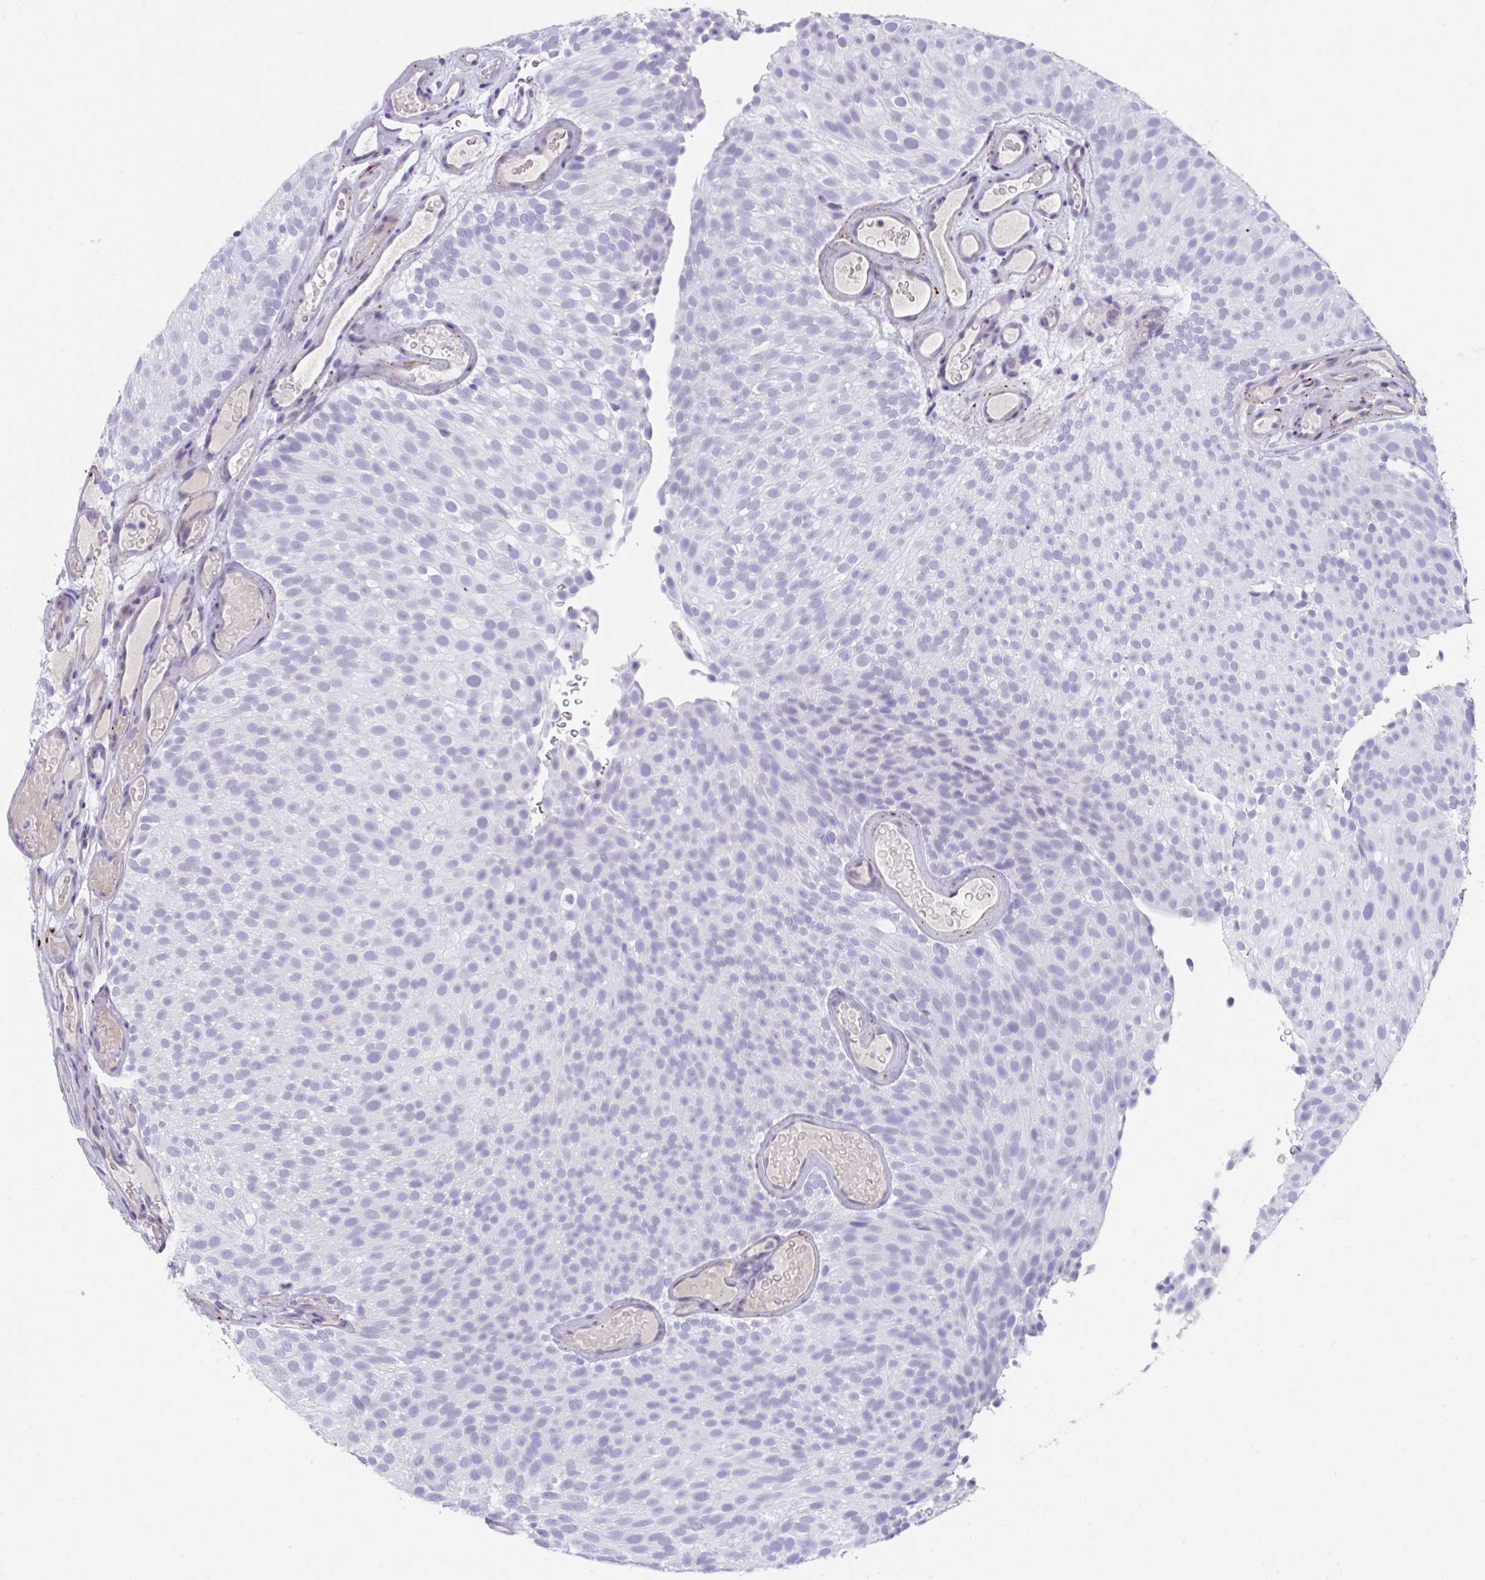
{"staining": {"intensity": "negative", "quantity": "none", "location": "none"}, "tissue": "urothelial cancer", "cell_type": "Tumor cells", "image_type": "cancer", "snomed": [{"axis": "morphology", "description": "Urothelial carcinoma, Low grade"}, {"axis": "topography", "description": "Urinary bladder"}], "caption": "Tumor cells show no significant protein positivity in urothelial carcinoma (low-grade). (DAB IHC, high magnification).", "gene": "KMT2E", "patient": {"sex": "male", "age": 78}}